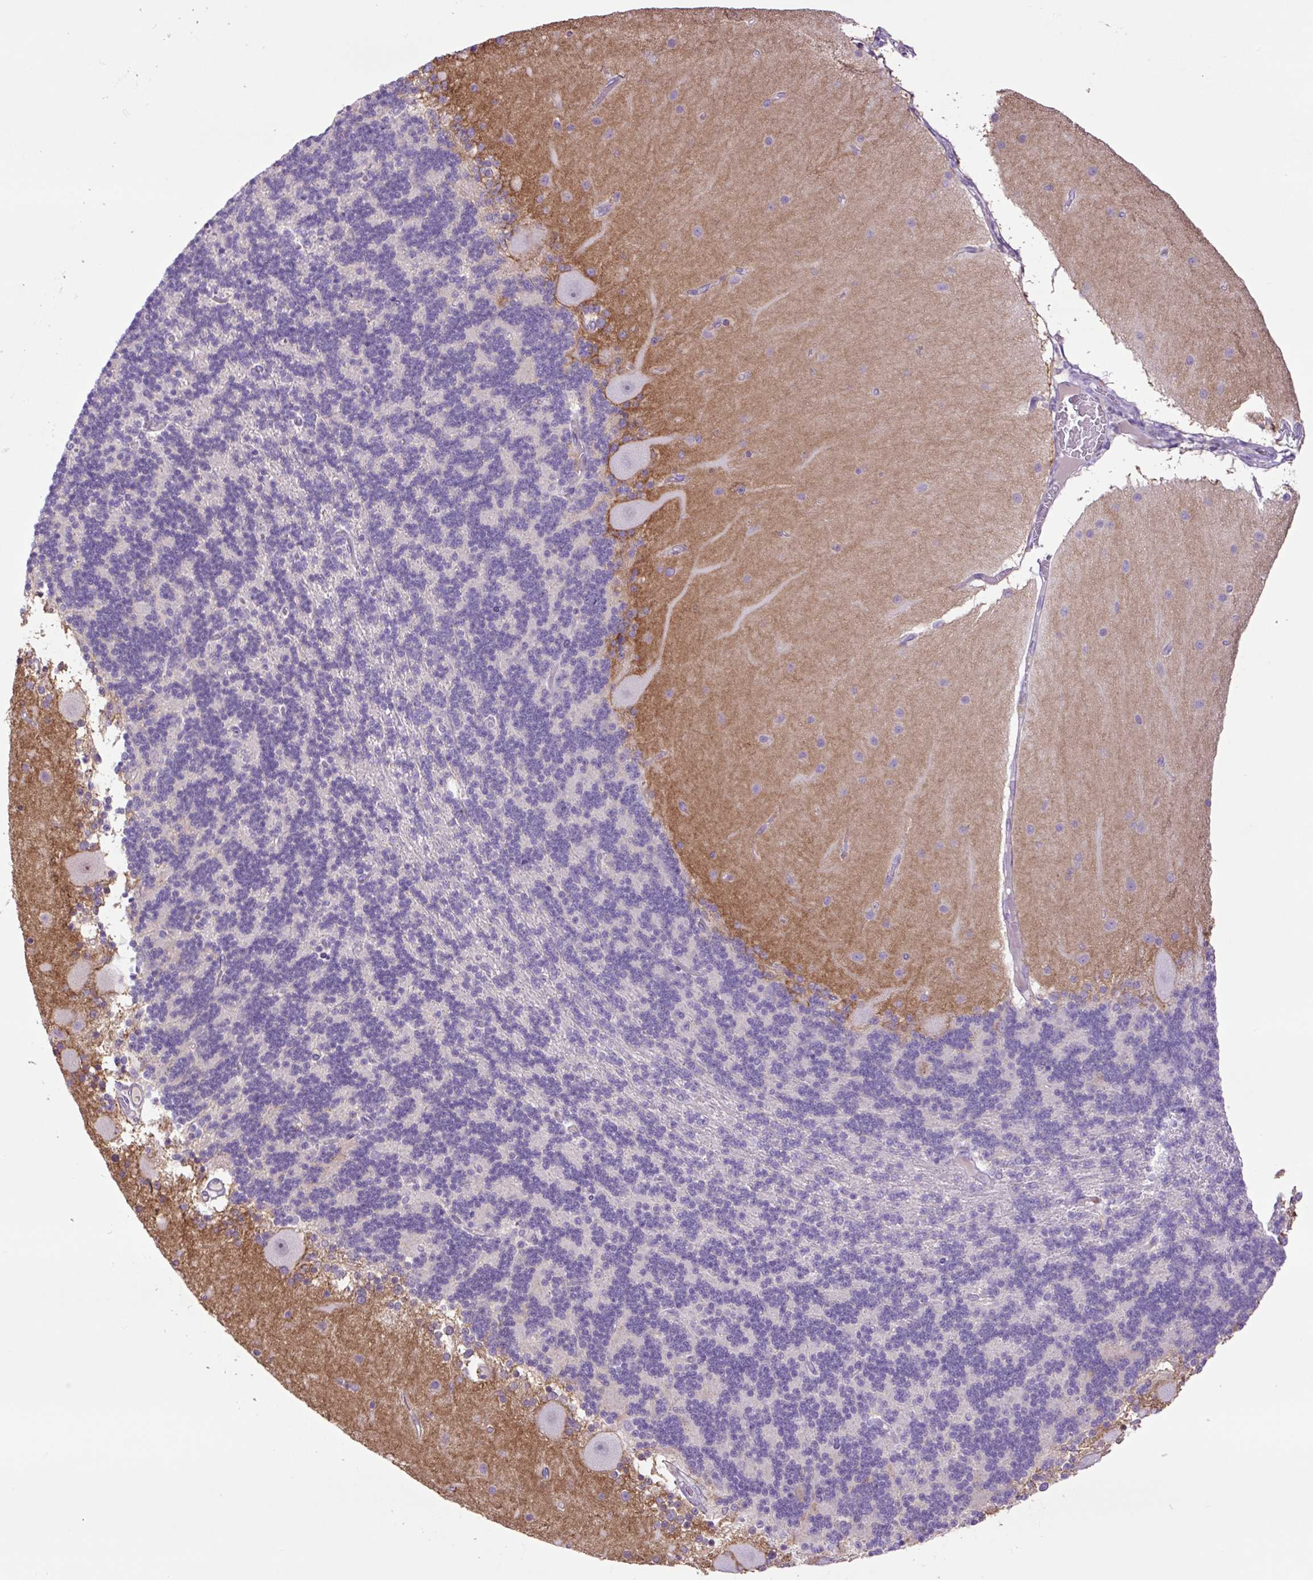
{"staining": {"intensity": "negative", "quantity": "none", "location": "none"}, "tissue": "cerebellum", "cell_type": "Cells in granular layer", "image_type": "normal", "snomed": [{"axis": "morphology", "description": "Normal tissue, NOS"}, {"axis": "topography", "description": "Cerebellum"}], "caption": "Human cerebellum stained for a protein using immunohistochemistry (IHC) shows no staining in cells in granular layer.", "gene": "MFSD3", "patient": {"sex": "female", "age": 54}}